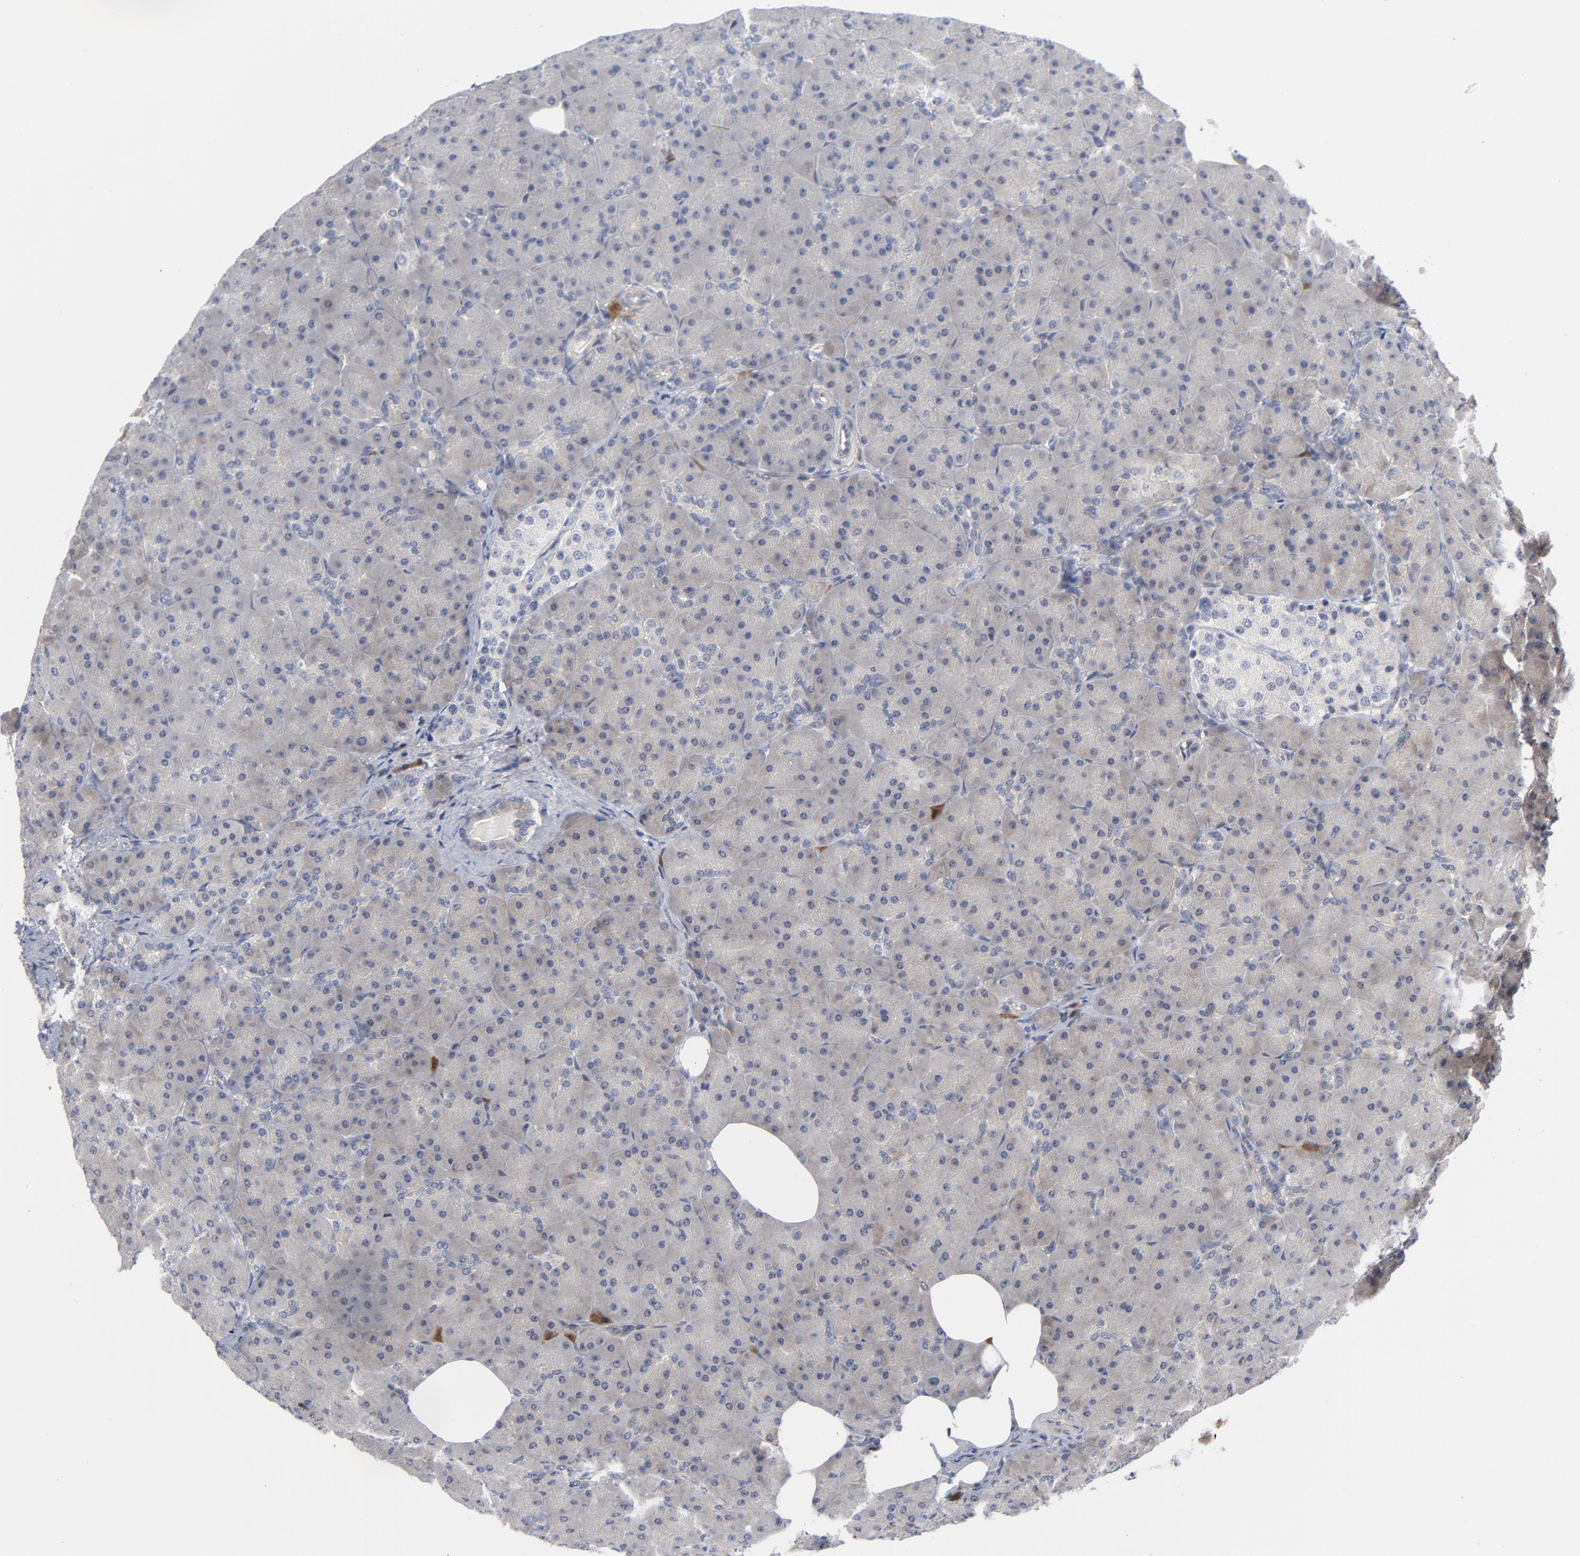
{"staining": {"intensity": "negative", "quantity": "none", "location": "none"}, "tissue": "pancreas", "cell_type": "Exocrine glandular cells", "image_type": "normal", "snomed": [{"axis": "morphology", "description": "Normal tissue, NOS"}, {"axis": "topography", "description": "Pancreas"}], "caption": "Immunohistochemistry (IHC) of normal pancreas reveals no staining in exocrine glandular cells.", "gene": "TRADD", "patient": {"sex": "male", "age": 66}}